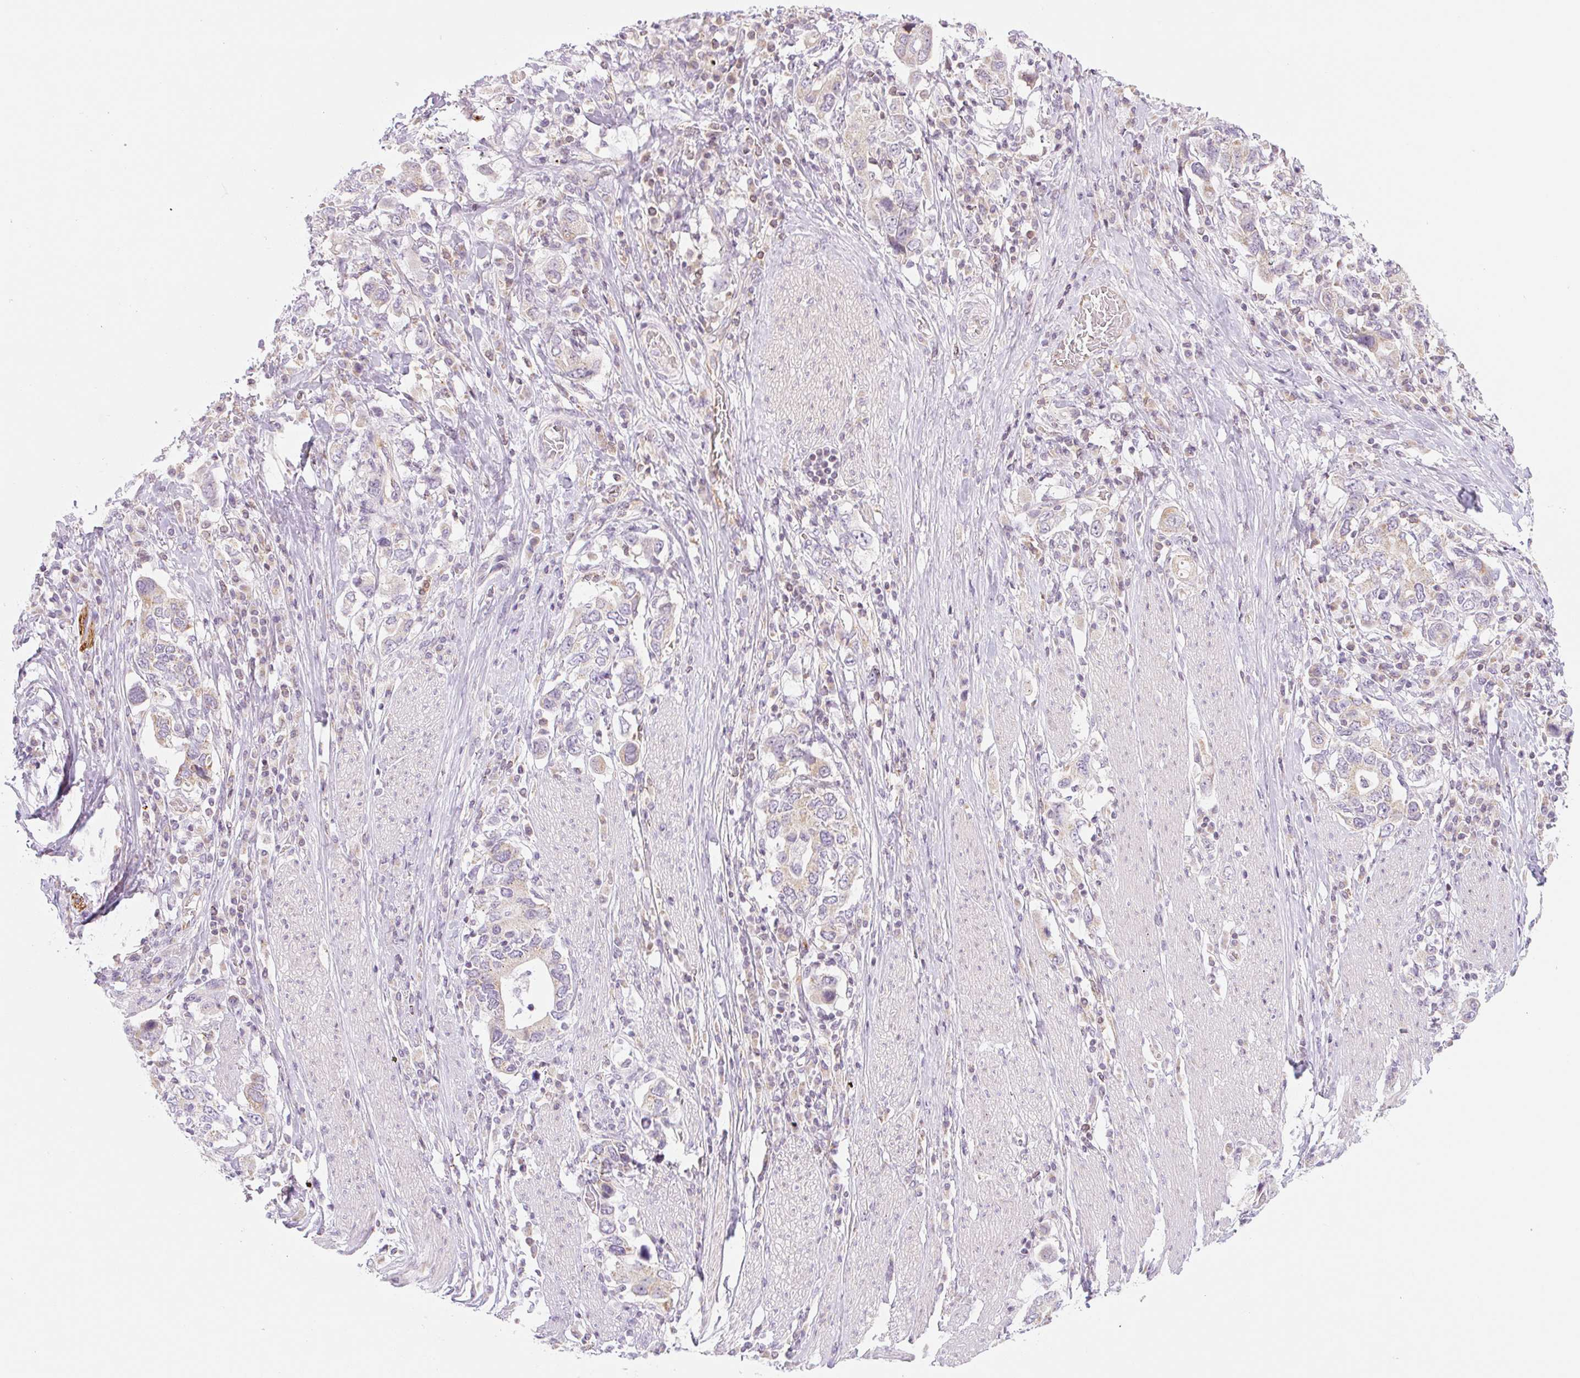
{"staining": {"intensity": "moderate", "quantity": "25%-75%", "location": "cytoplasmic/membranous"}, "tissue": "stomach cancer", "cell_type": "Tumor cells", "image_type": "cancer", "snomed": [{"axis": "morphology", "description": "Adenocarcinoma, NOS"}, {"axis": "topography", "description": "Stomach, upper"}, {"axis": "topography", "description": "Stomach"}], "caption": "A brown stain labels moderate cytoplasmic/membranous positivity of a protein in human stomach cancer (adenocarcinoma) tumor cells.", "gene": "CASKIN1", "patient": {"sex": "male", "age": 62}}